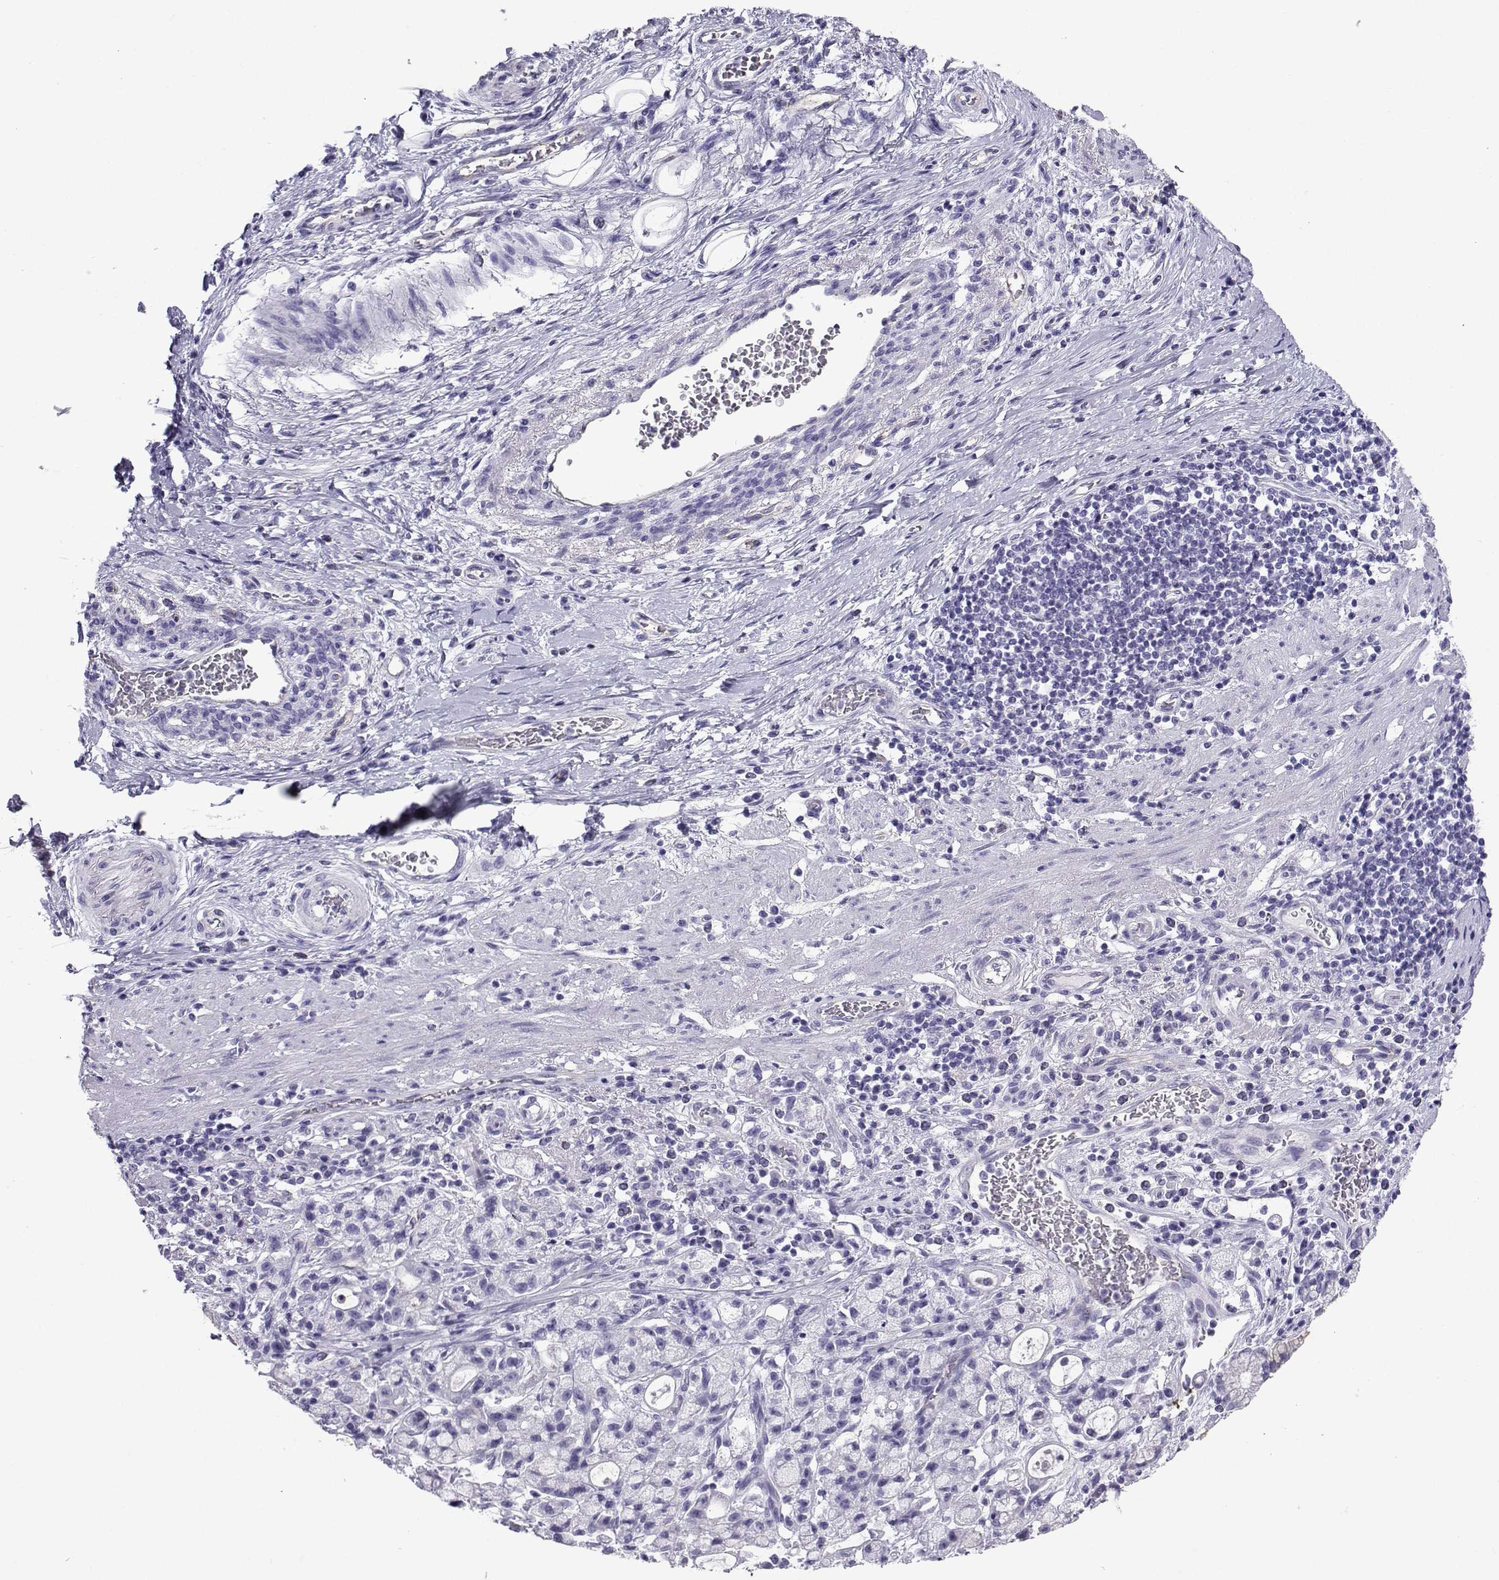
{"staining": {"intensity": "negative", "quantity": "none", "location": "none"}, "tissue": "stomach cancer", "cell_type": "Tumor cells", "image_type": "cancer", "snomed": [{"axis": "morphology", "description": "Adenocarcinoma, NOS"}, {"axis": "topography", "description": "Stomach"}], "caption": "The immunohistochemistry histopathology image has no significant expression in tumor cells of adenocarcinoma (stomach) tissue.", "gene": "CD109", "patient": {"sex": "male", "age": 58}}